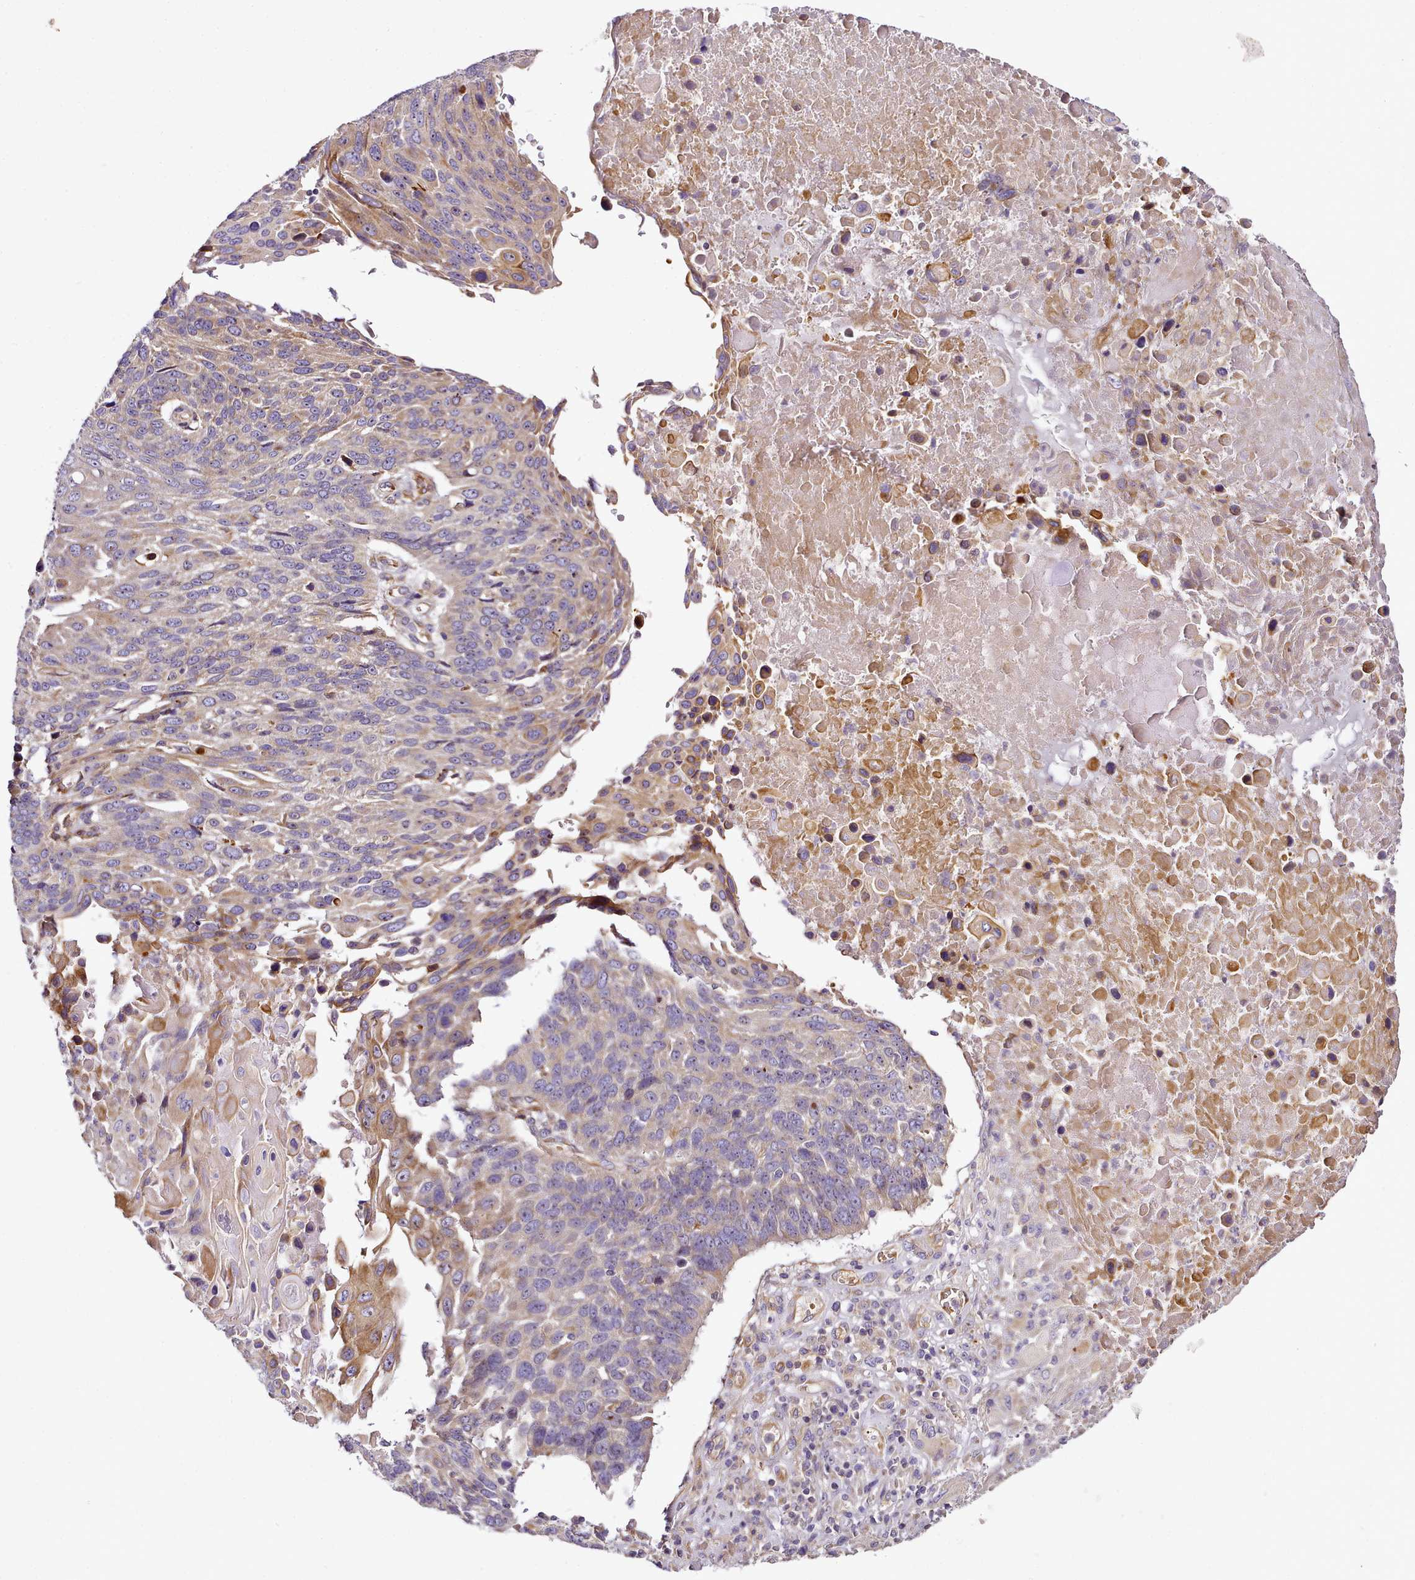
{"staining": {"intensity": "moderate", "quantity": "<25%", "location": "cytoplasmic/membranous"}, "tissue": "lung cancer", "cell_type": "Tumor cells", "image_type": "cancer", "snomed": [{"axis": "morphology", "description": "Squamous cell carcinoma, NOS"}, {"axis": "topography", "description": "Lung"}], "caption": "The histopathology image exhibits a brown stain indicating the presence of a protein in the cytoplasmic/membranous of tumor cells in lung cancer (squamous cell carcinoma).", "gene": "NBPF1", "patient": {"sex": "male", "age": 66}}